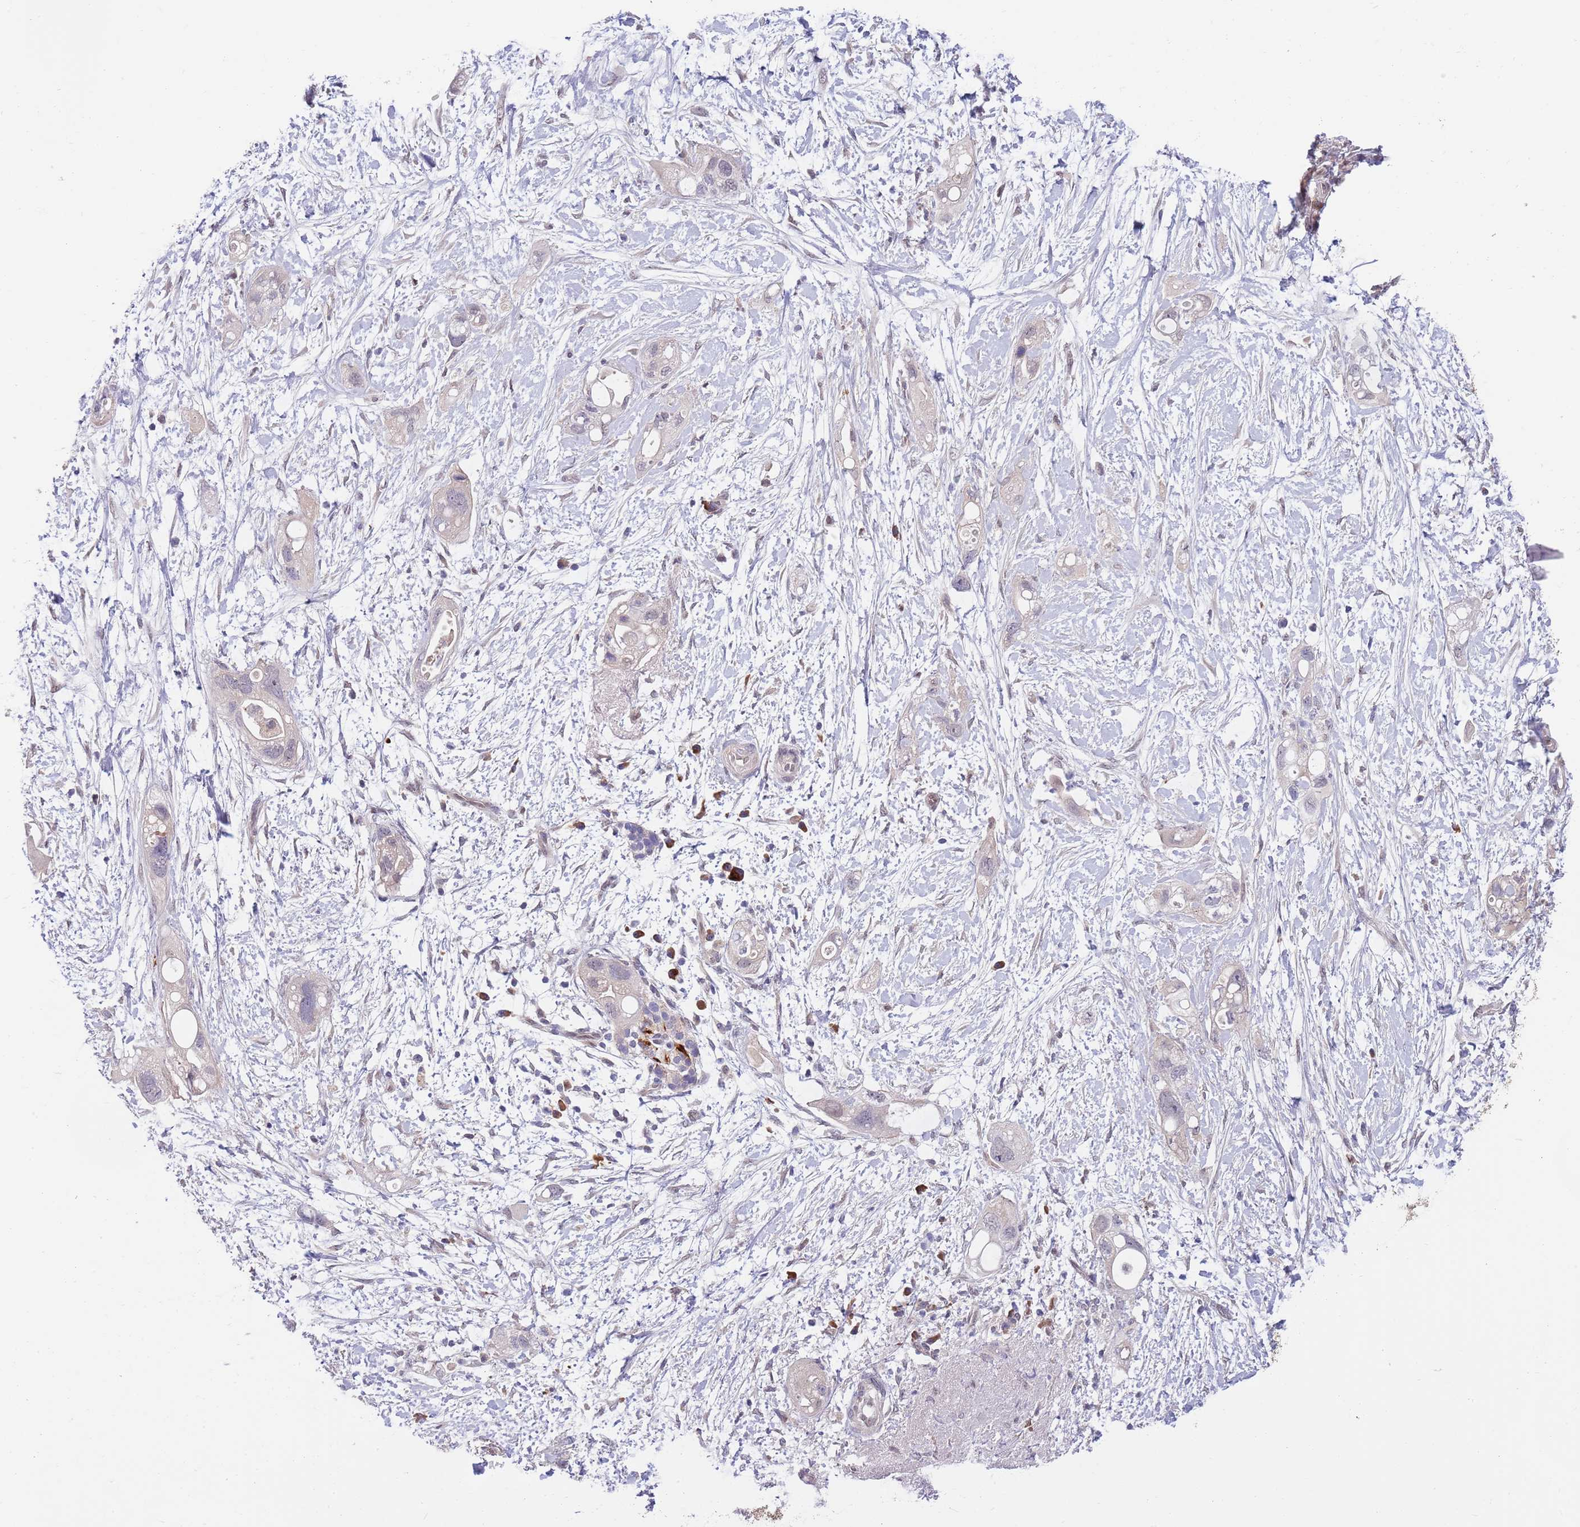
{"staining": {"intensity": "negative", "quantity": "none", "location": "none"}, "tissue": "pancreatic cancer", "cell_type": "Tumor cells", "image_type": "cancer", "snomed": [{"axis": "morphology", "description": "Adenocarcinoma, NOS"}, {"axis": "topography", "description": "Pancreas"}], "caption": "Immunohistochemical staining of adenocarcinoma (pancreatic) reveals no significant expression in tumor cells.", "gene": "NLRP6", "patient": {"sex": "female", "age": 72}}